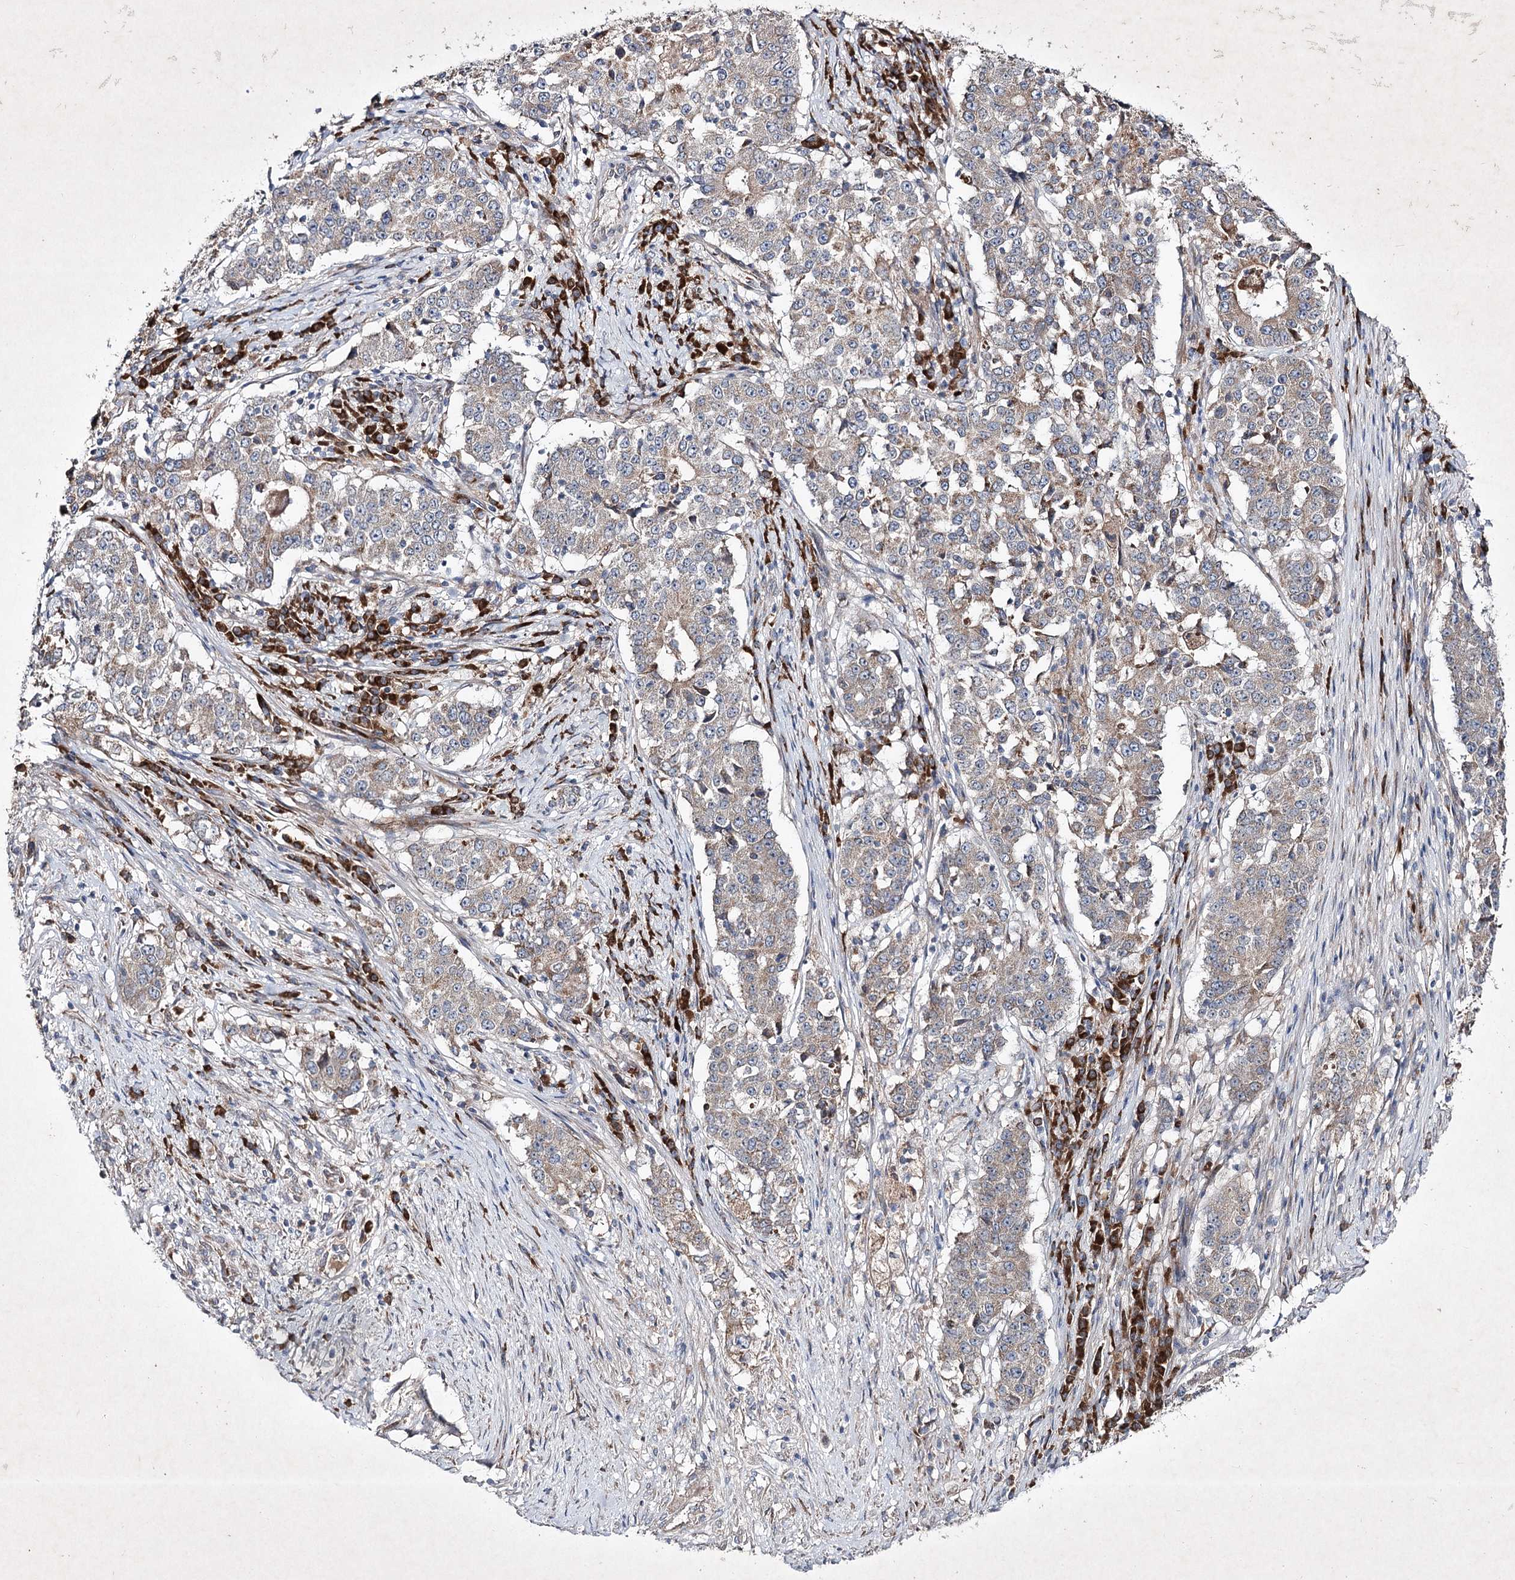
{"staining": {"intensity": "weak", "quantity": "25%-75%", "location": "cytoplasmic/membranous"}, "tissue": "stomach cancer", "cell_type": "Tumor cells", "image_type": "cancer", "snomed": [{"axis": "morphology", "description": "Adenocarcinoma, NOS"}, {"axis": "topography", "description": "Stomach"}], "caption": "Weak cytoplasmic/membranous positivity for a protein is appreciated in approximately 25%-75% of tumor cells of adenocarcinoma (stomach) using immunohistochemistry (IHC).", "gene": "ALG9", "patient": {"sex": "male", "age": 59}}